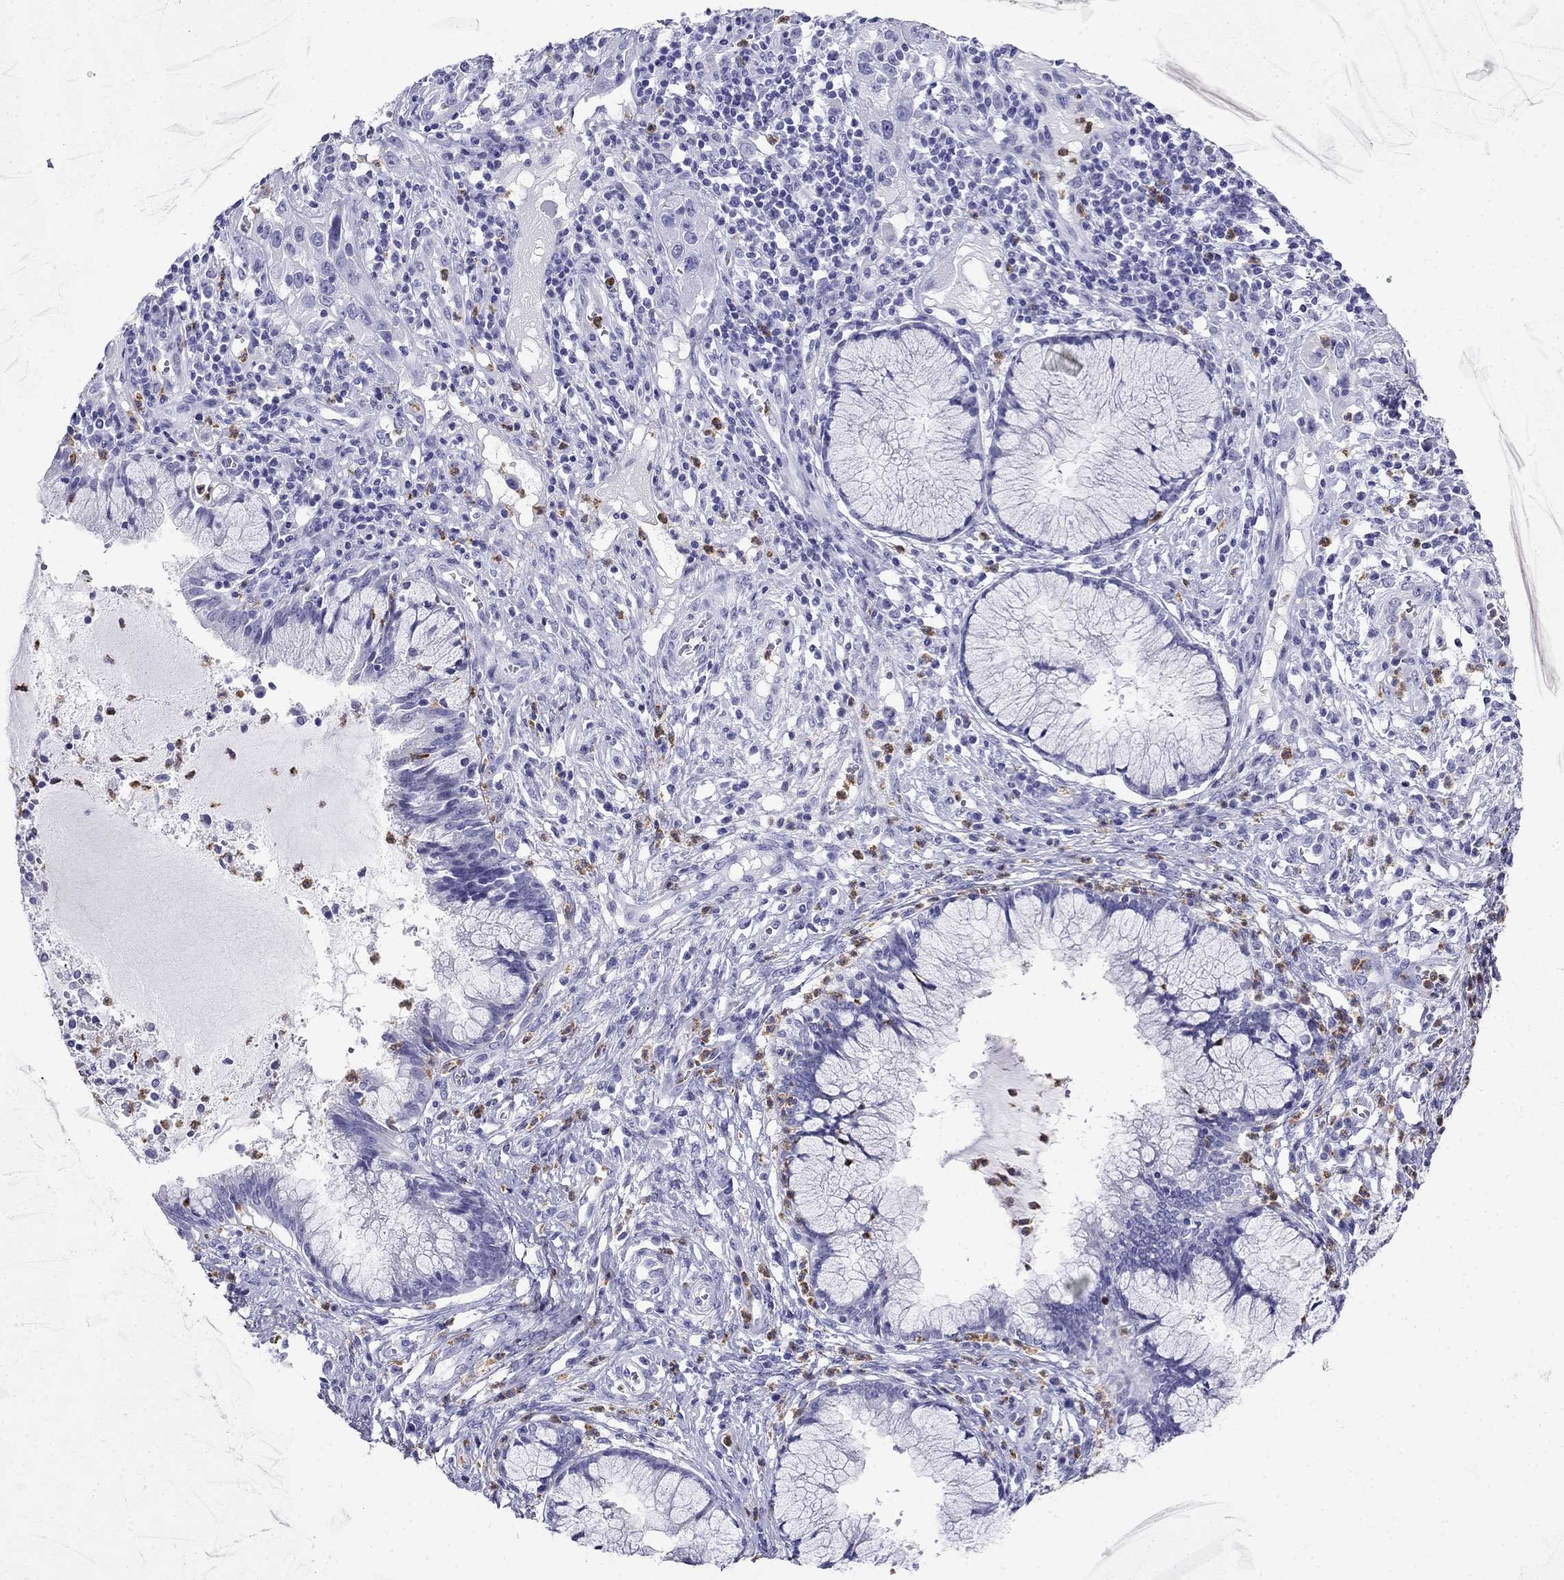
{"staining": {"intensity": "negative", "quantity": "none", "location": "none"}, "tissue": "cervical cancer", "cell_type": "Tumor cells", "image_type": "cancer", "snomed": [{"axis": "morphology", "description": "Squamous cell carcinoma, NOS"}, {"axis": "topography", "description": "Cervix"}], "caption": "The micrograph displays no staining of tumor cells in squamous cell carcinoma (cervical). (DAB (3,3'-diaminobenzidine) immunohistochemistry (IHC) with hematoxylin counter stain).", "gene": "PPP1R36", "patient": {"sex": "female", "age": 32}}